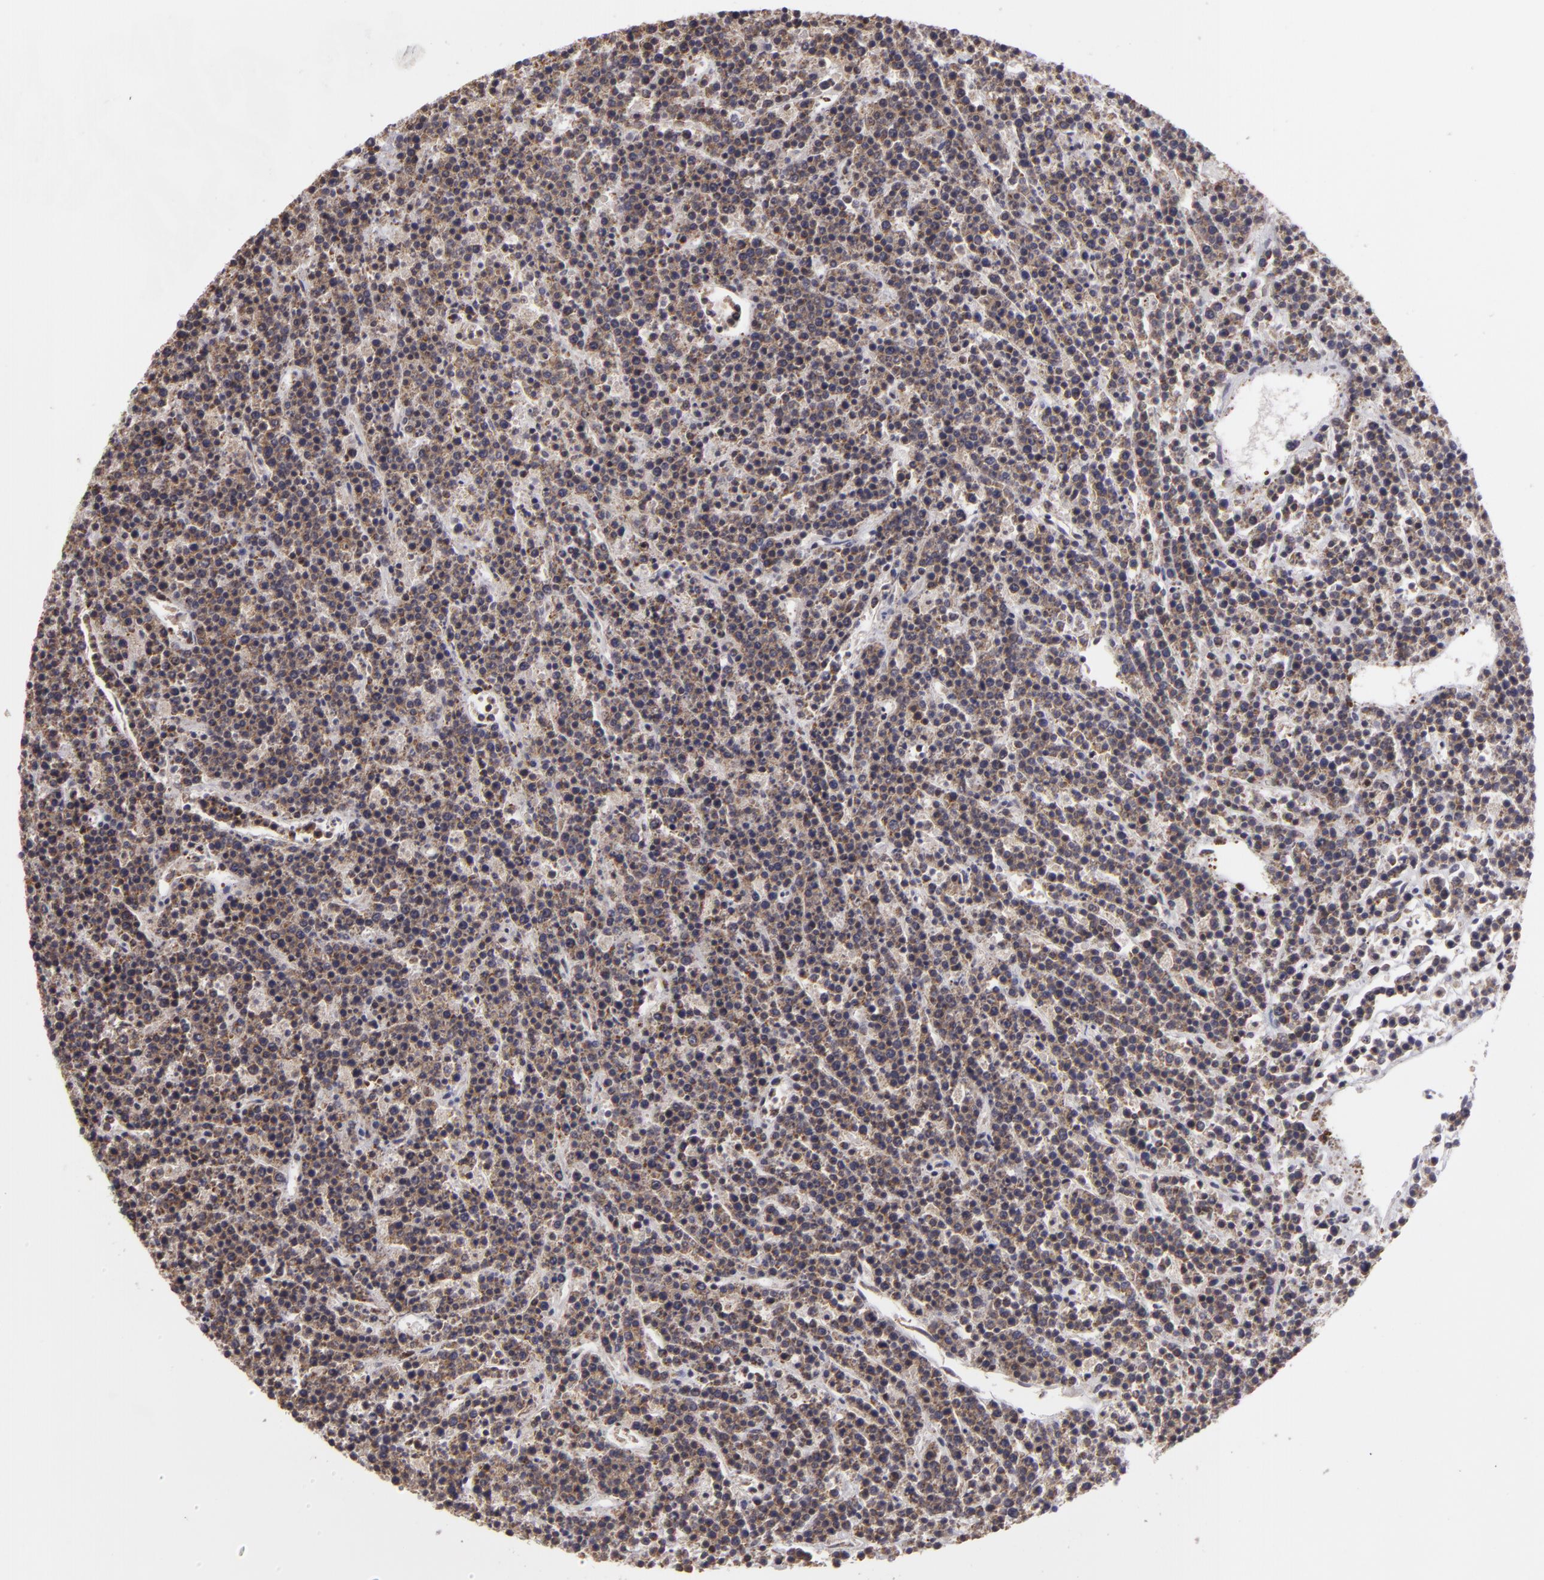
{"staining": {"intensity": "weak", "quantity": ">75%", "location": "cytoplasmic/membranous"}, "tissue": "lymphoma", "cell_type": "Tumor cells", "image_type": "cancer", "snomed": [{"axis": "morphology", "description": "Malignant lymphoma, non-Hodgkin's type, High grade"}, {"axis": "topography", "description": "Ovary"}], "caption": "IHC of lymphoma reveals low levels of weak cytoplasmic/membranous positivity in approximately >75% of tumor cells. Immunohistochemistry stains the protein in brown and the nuclei are stained blue.", "gene": "MXD1", "patient": {"sex": "female", "age": 56}}